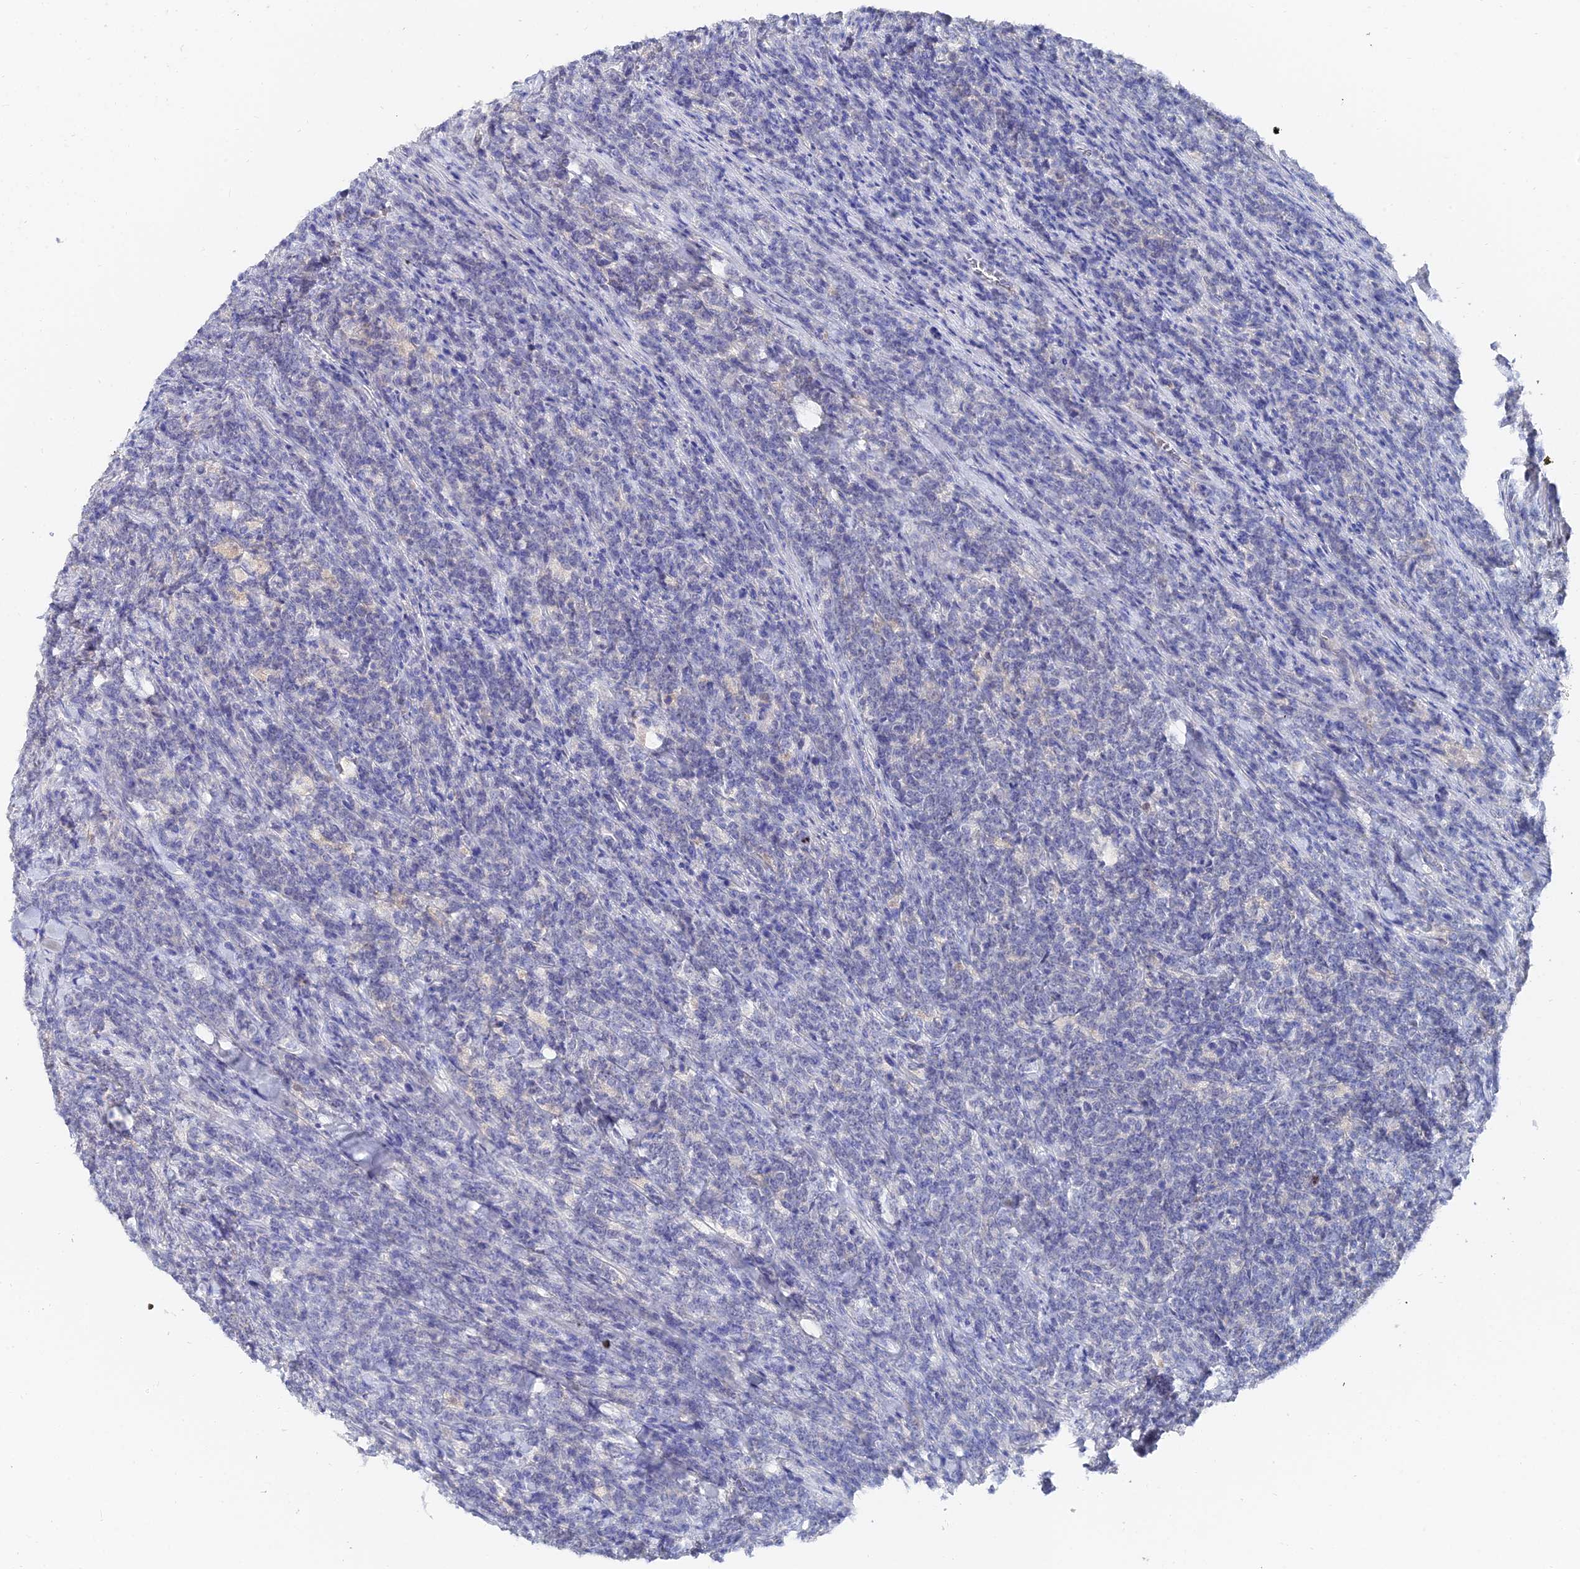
{"staining": {"intensity": "negative", "quantity": "none", "location": "none"}, "tissue": "lymphoma", "cell_type": "Tumor cells", "image_type": "cancer", "snomed": [{"axis": "morphology", "description": "Malignant lymphoma, non-Hodgkin's type, High grade"}, {"axis": "topography", "description": "Small intestine"}], "caption": "Immunohistochemistry image of human malignant lymphoma, non-Hodgkin's type (high-grade) stained for a protein (brown), which exhibits no expression in tumor cells.", "gene": "KRT17", "patient": {"sex": "male", "age": 8}}